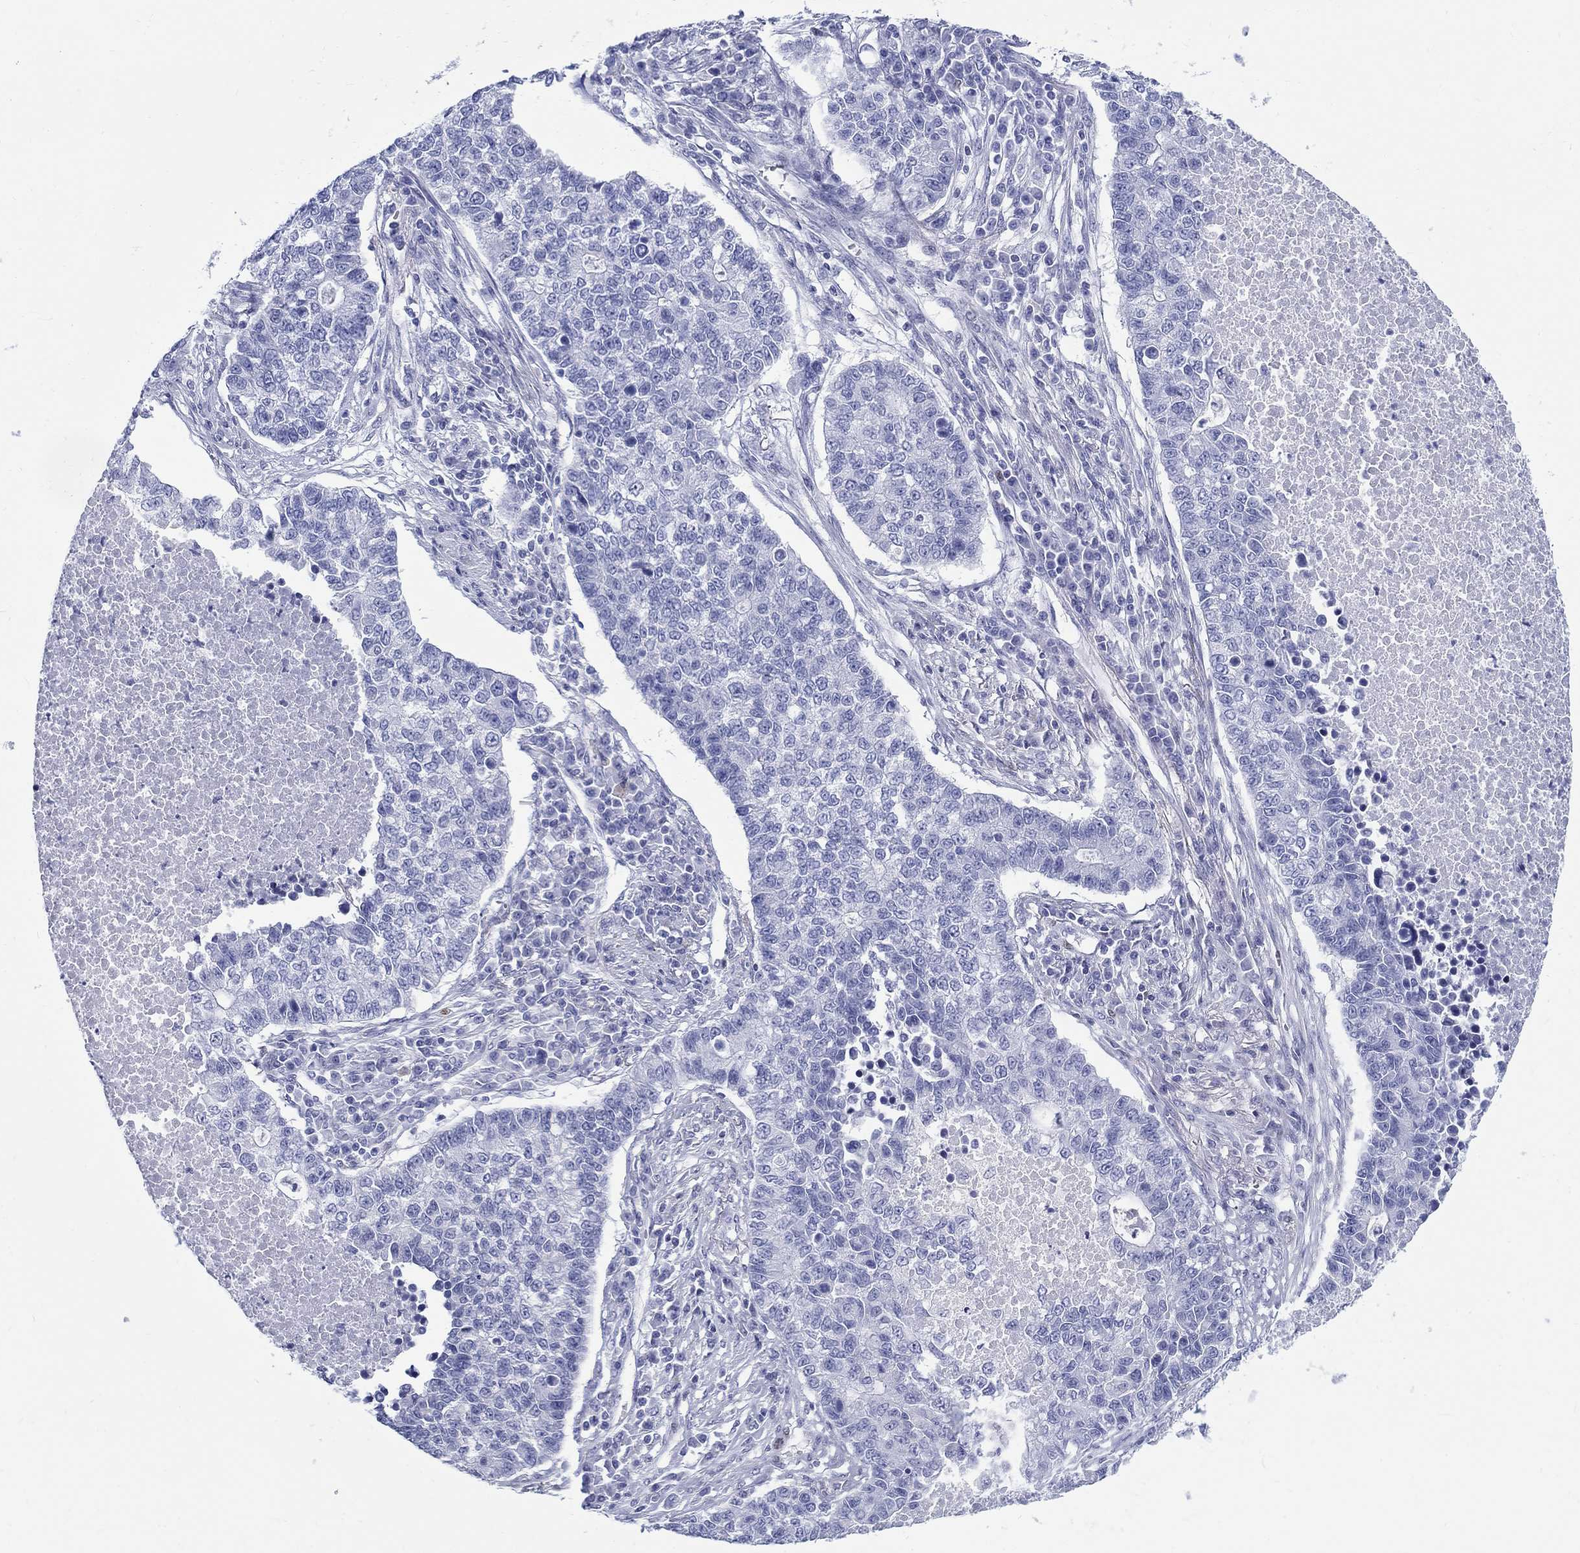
{"staining": {"intensity": "negative", "quantity": "none", "location": "none"}, "tissue": "lung cancer", "cell_type": "Tumor cells", "image_type": "cancer", "snomed": [{"axis": "morphology", "description": "Adenocarcinoma, NOS"}, {"axis": "topography", "description": "Lung"}], "caption": "Human lung cancer stained for a protein using immunohistochemistry shows no expression in tumor cells.", "gene": "H1-1", "patient": {"sex": "male", "age": 57}}